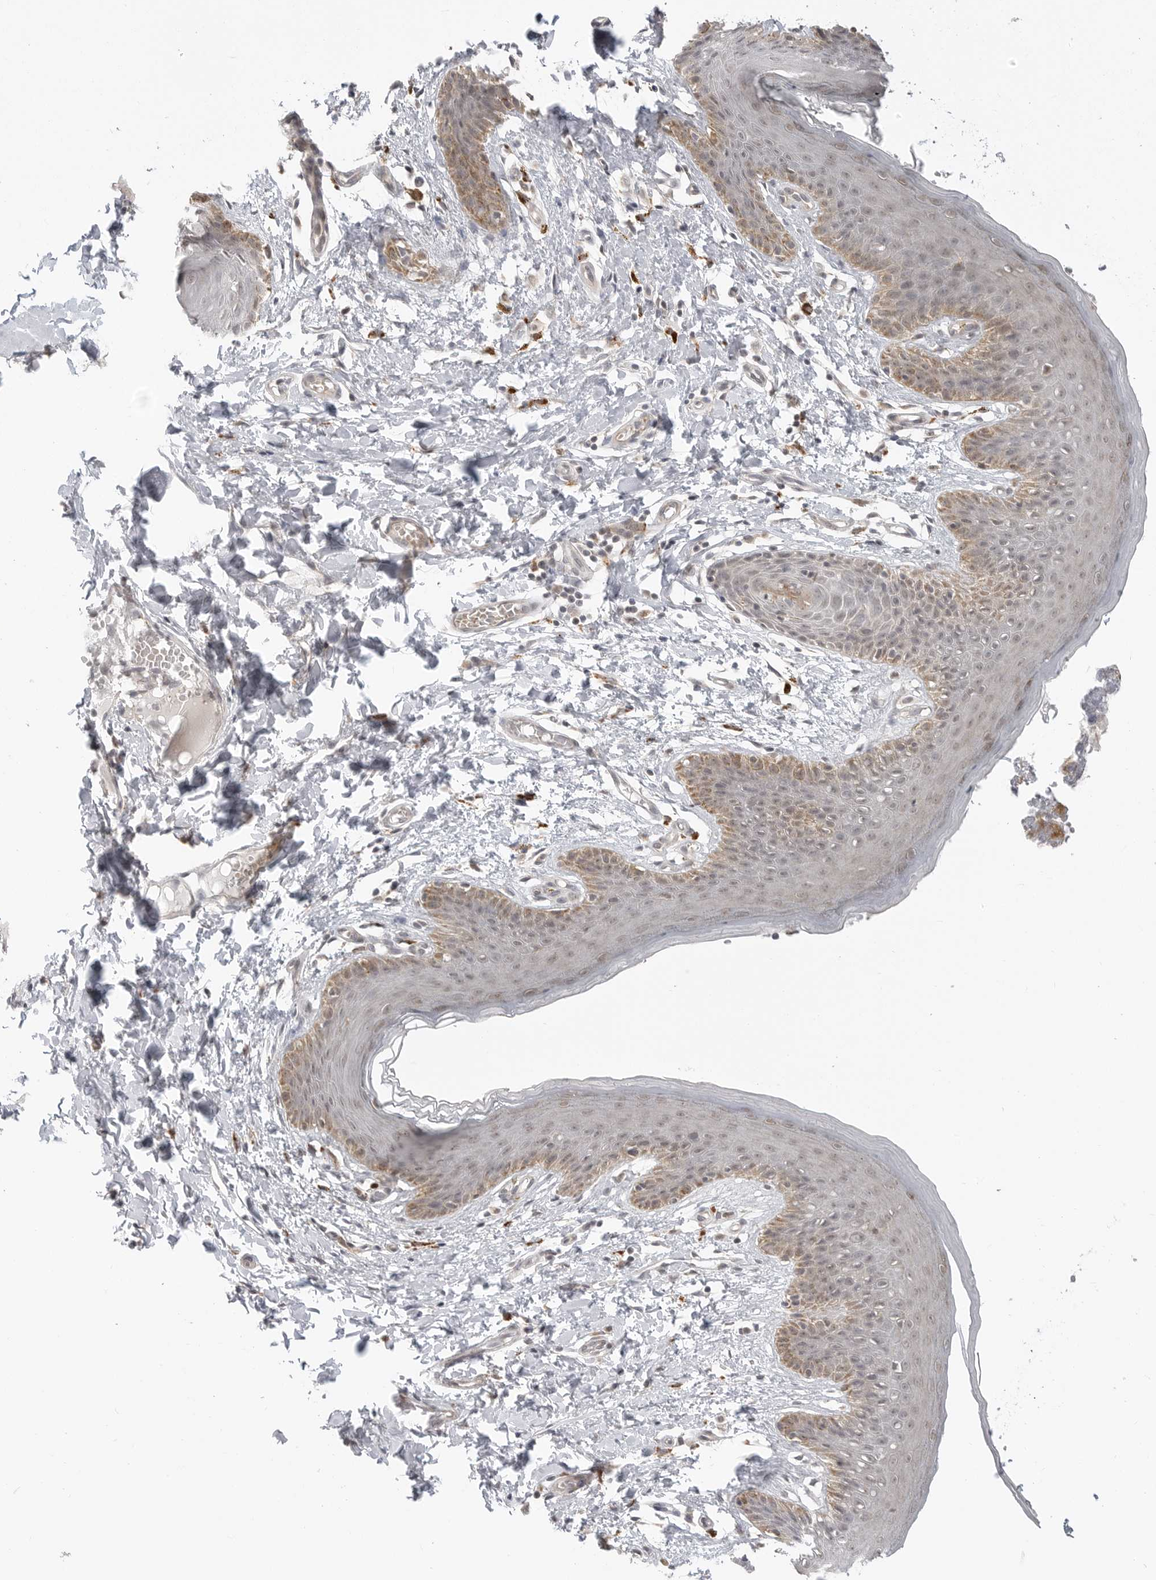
{"staining": {"intensity": "weak", "quantity": "25%-75%", "location": "nuclear"}, "tissue": "skin", "cell_type": "Epidermal cells", "image_type": "normal", "snomed": [{"axis": "morphology", "description": "Normal tissue, NOS"}, {"axis": "topography", "description": "Vulva"}], "caption": "Brown immunohistochemical staining in unremarkable human skin demonstrates weak nuclear positivity in about 25%-75% of epidermal cells.", "gene": "KALRN", "patient": {"sex": "female", "age": 66}}